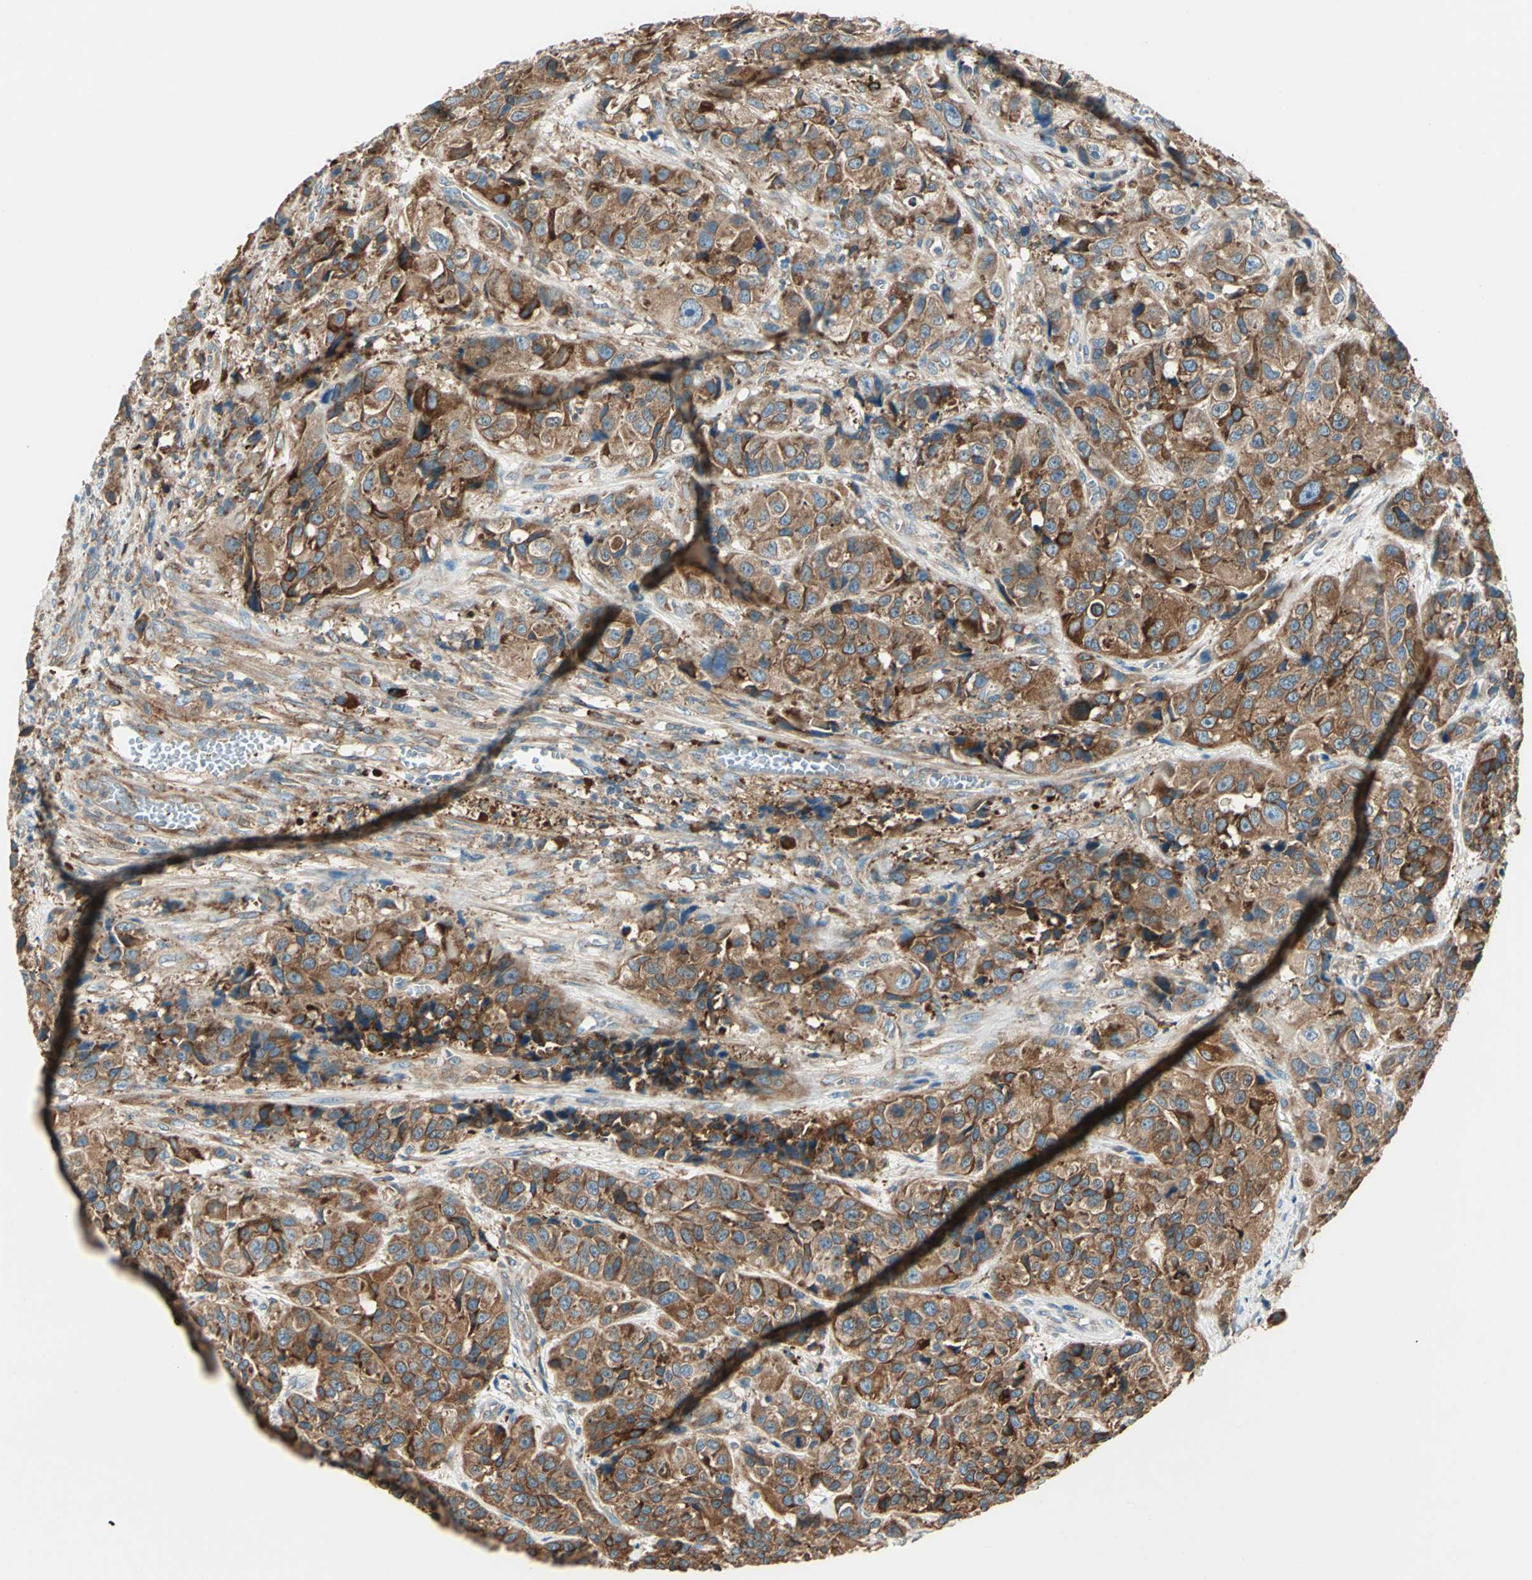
{"staining": {"intensity": "moderate", "quantity": ">75%", "location": "cytoplasmic/membranous"}, "tissue": "urothelial cancer", "cell_type": "Tumor cells", "image_type": "cancer", "snomed": [{"axis": "morphology", "description": "Urothelial carcinoma, High grade"}, {"axis": "topography", "description": "Urinary bladder"}], "caption": "This image shows immunohistochemistry staining of urothelial cancer, with medium moderate cytoplasmic/membranous positivity in approximately >75% of tumor cells.", "gene": "PDIA4", "patient": {"sex": "female", "age": 81}}